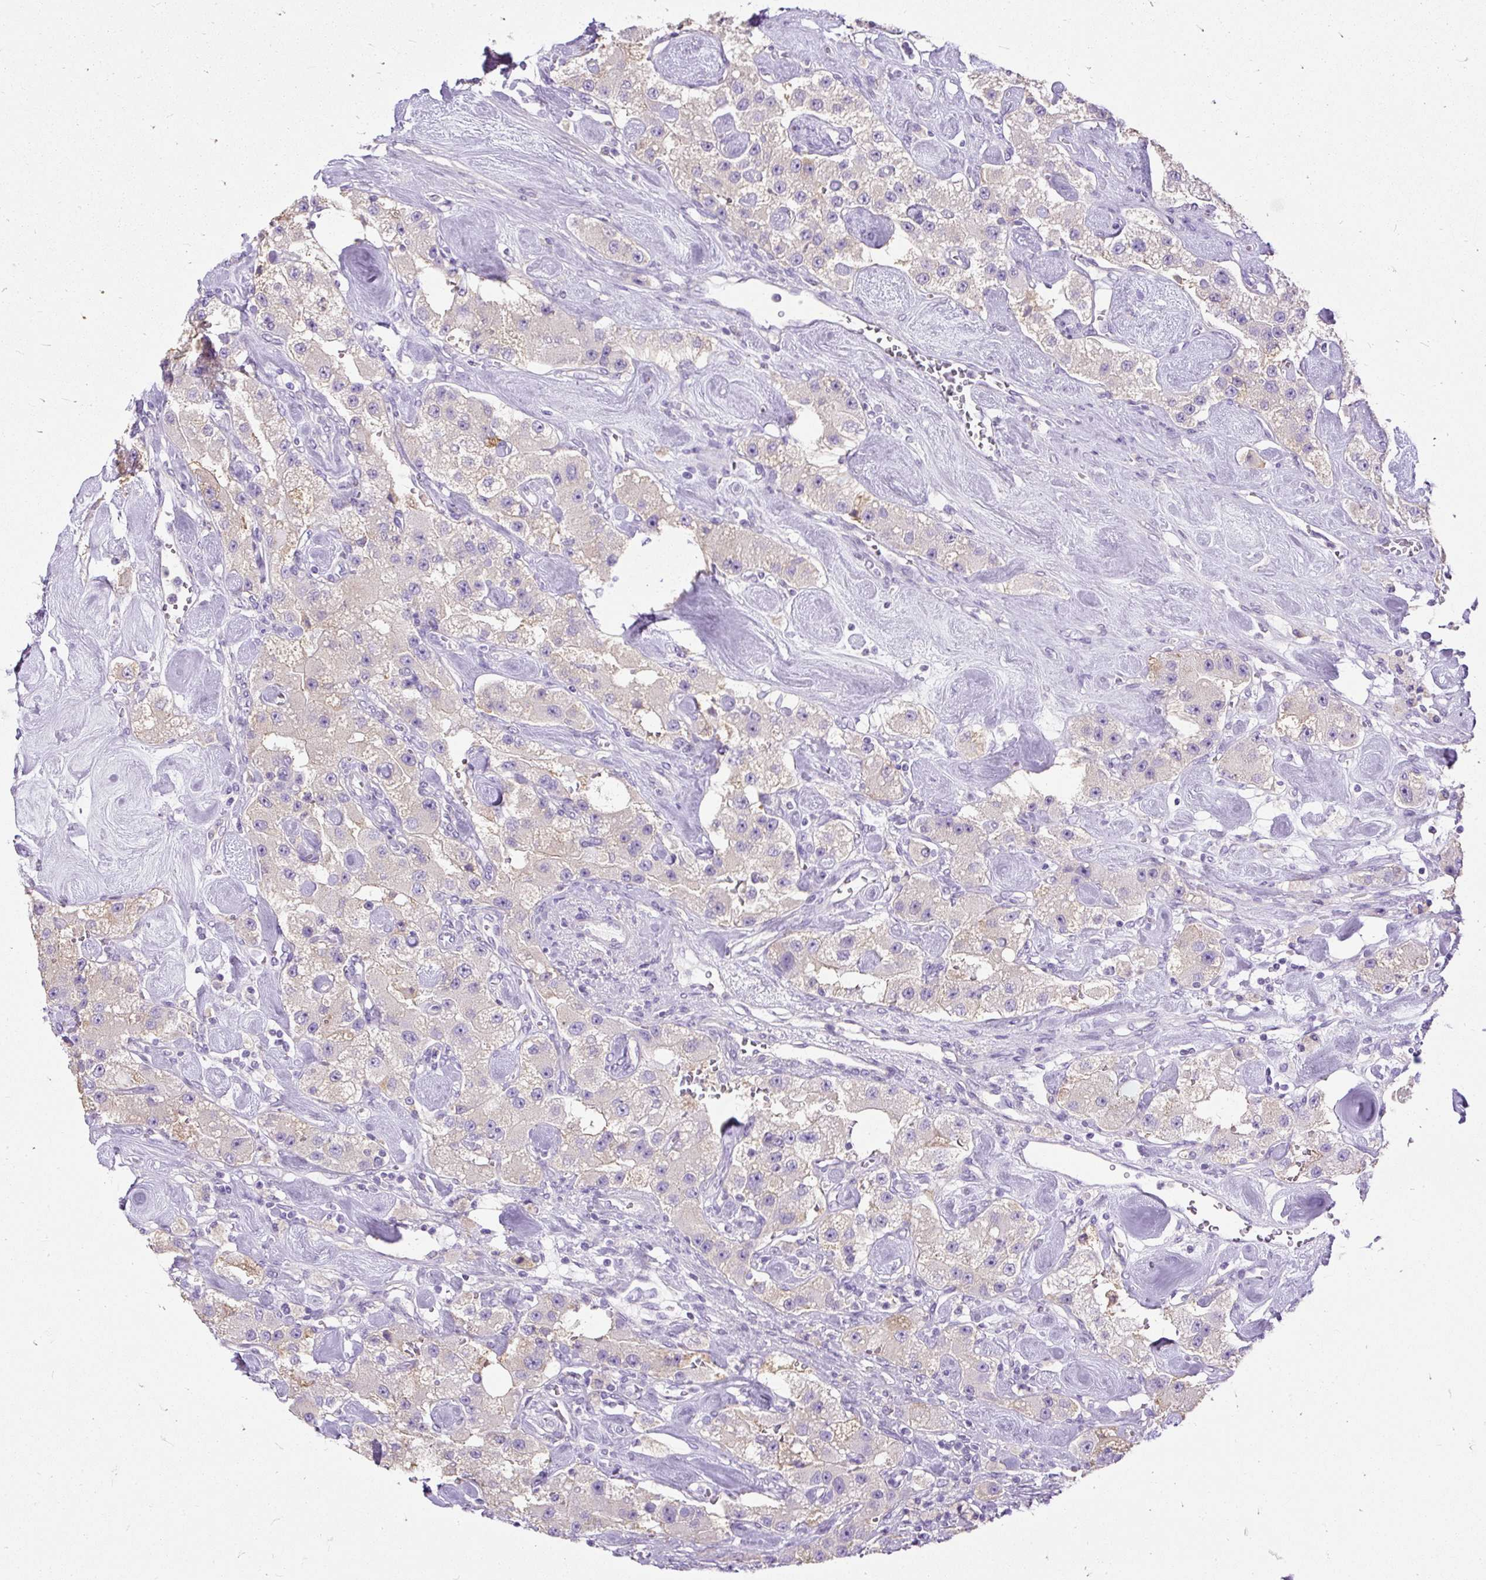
{"staining": {"intensity": "negative", "quantity": "none", "location": "none"}, "tissue": "carcinoid", "cell_type": "Tumor cells", "image_type": "cancer", "snomed": [{"axis": "morphology", "description": "Carcinoid, malignant, NOS"}, {"axis": "topography", "description": "Pancreas"}], "caption": "The histopathology image demonstrates no staining of tumor cells in carcinoid. The staining is performed using DAB brown chromogen with nuclei counter-stained in using hematoxylin.", "gene": "GBX1", "patient": {"sex": "male", "age": 41}}